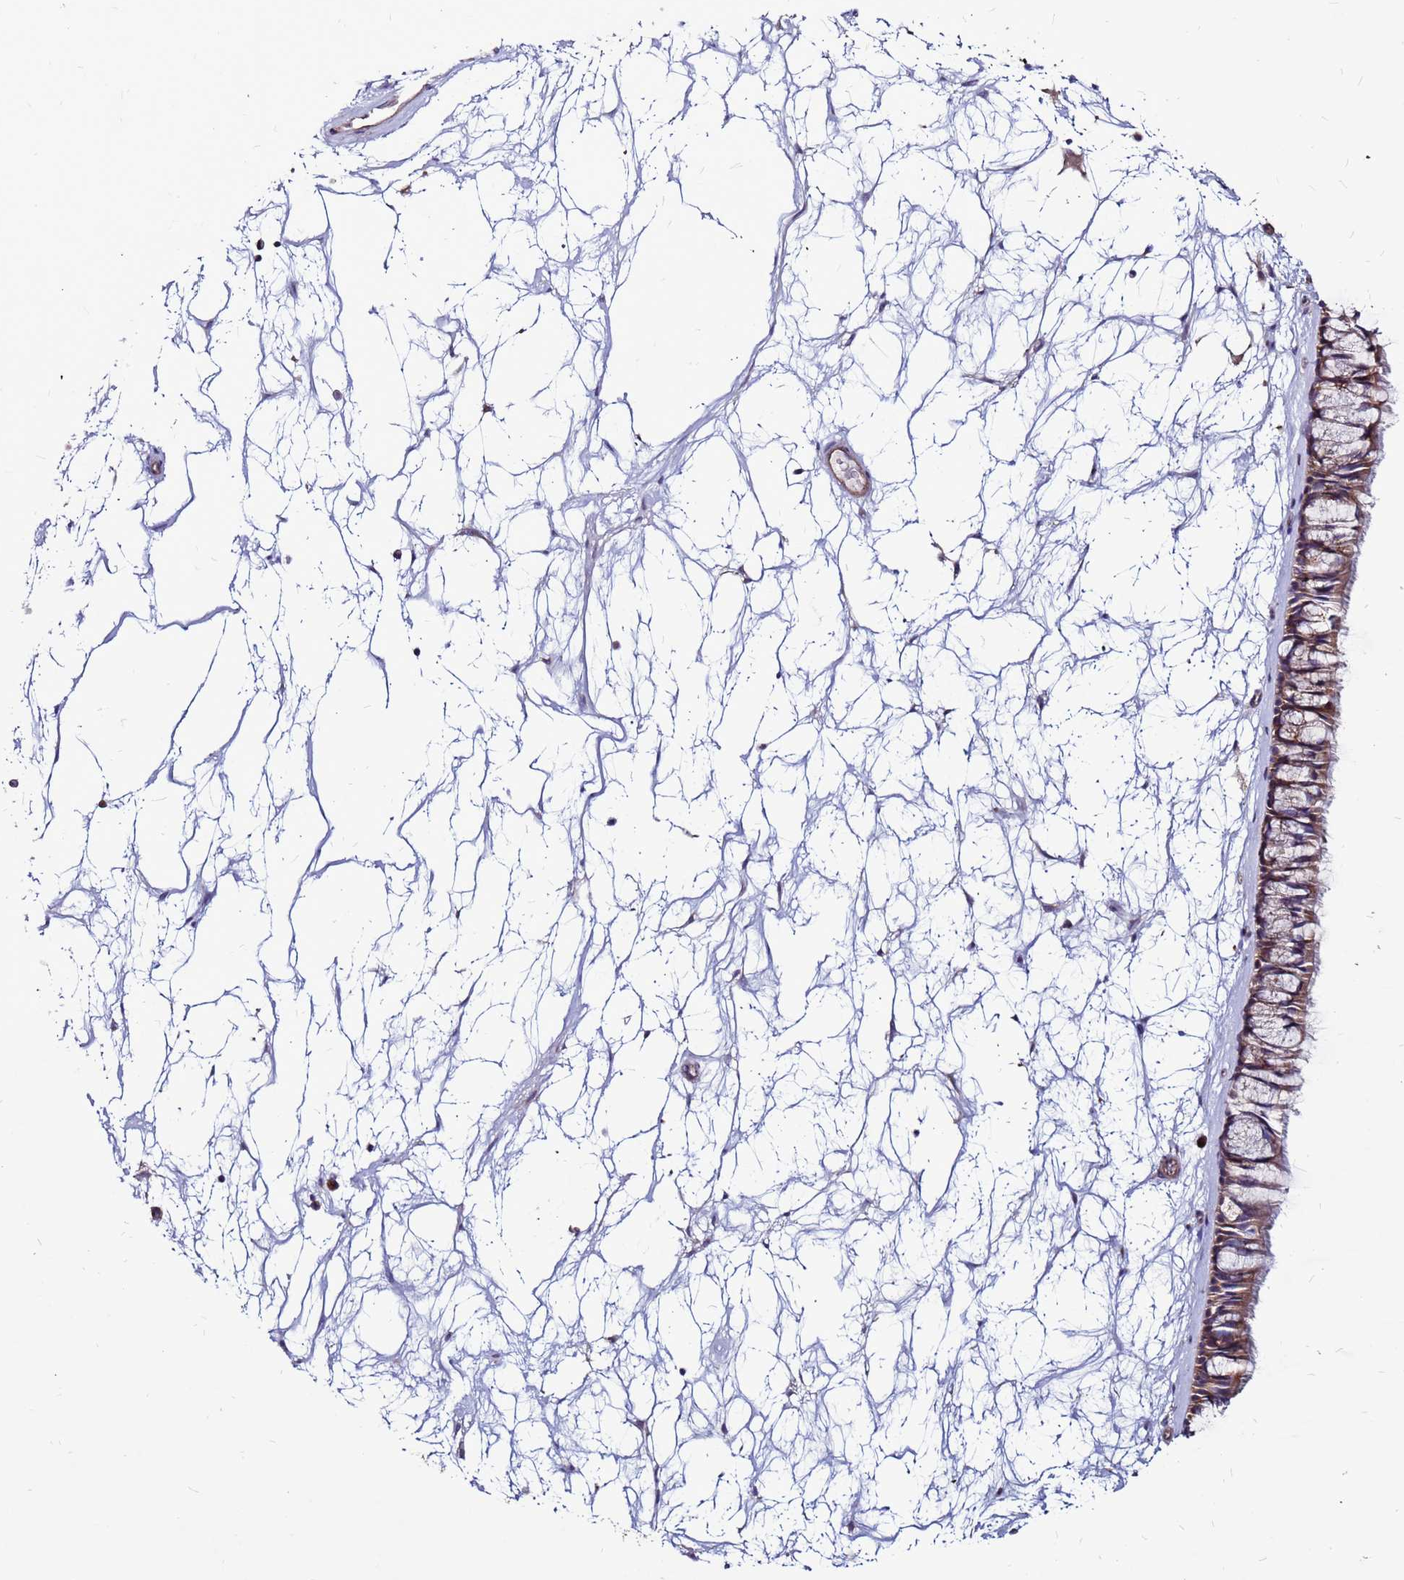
{"staining": {"intensity": "moderate", "quantity": ">75%", "location": "cytoplasmic/membranous"}, "tissue": "nasopharynx", "cell_type": "Respiratory epithelial cells", "image_type": "normal", "snomed": [{"axis": "morphology", "description": "Normal tissue, NOS"}, {"axis": "topography", "description": "Nasopharynx"}], "caption": "About >75% of respiratory epithelial cells in unremarkable human nasopharynx demonstrate moderate cytoplasmic/membranous protein staining as visualized by brown immunohistochemical staining.", "gene": "GPN3", "patient": {"sex": "male", "age": 64}}